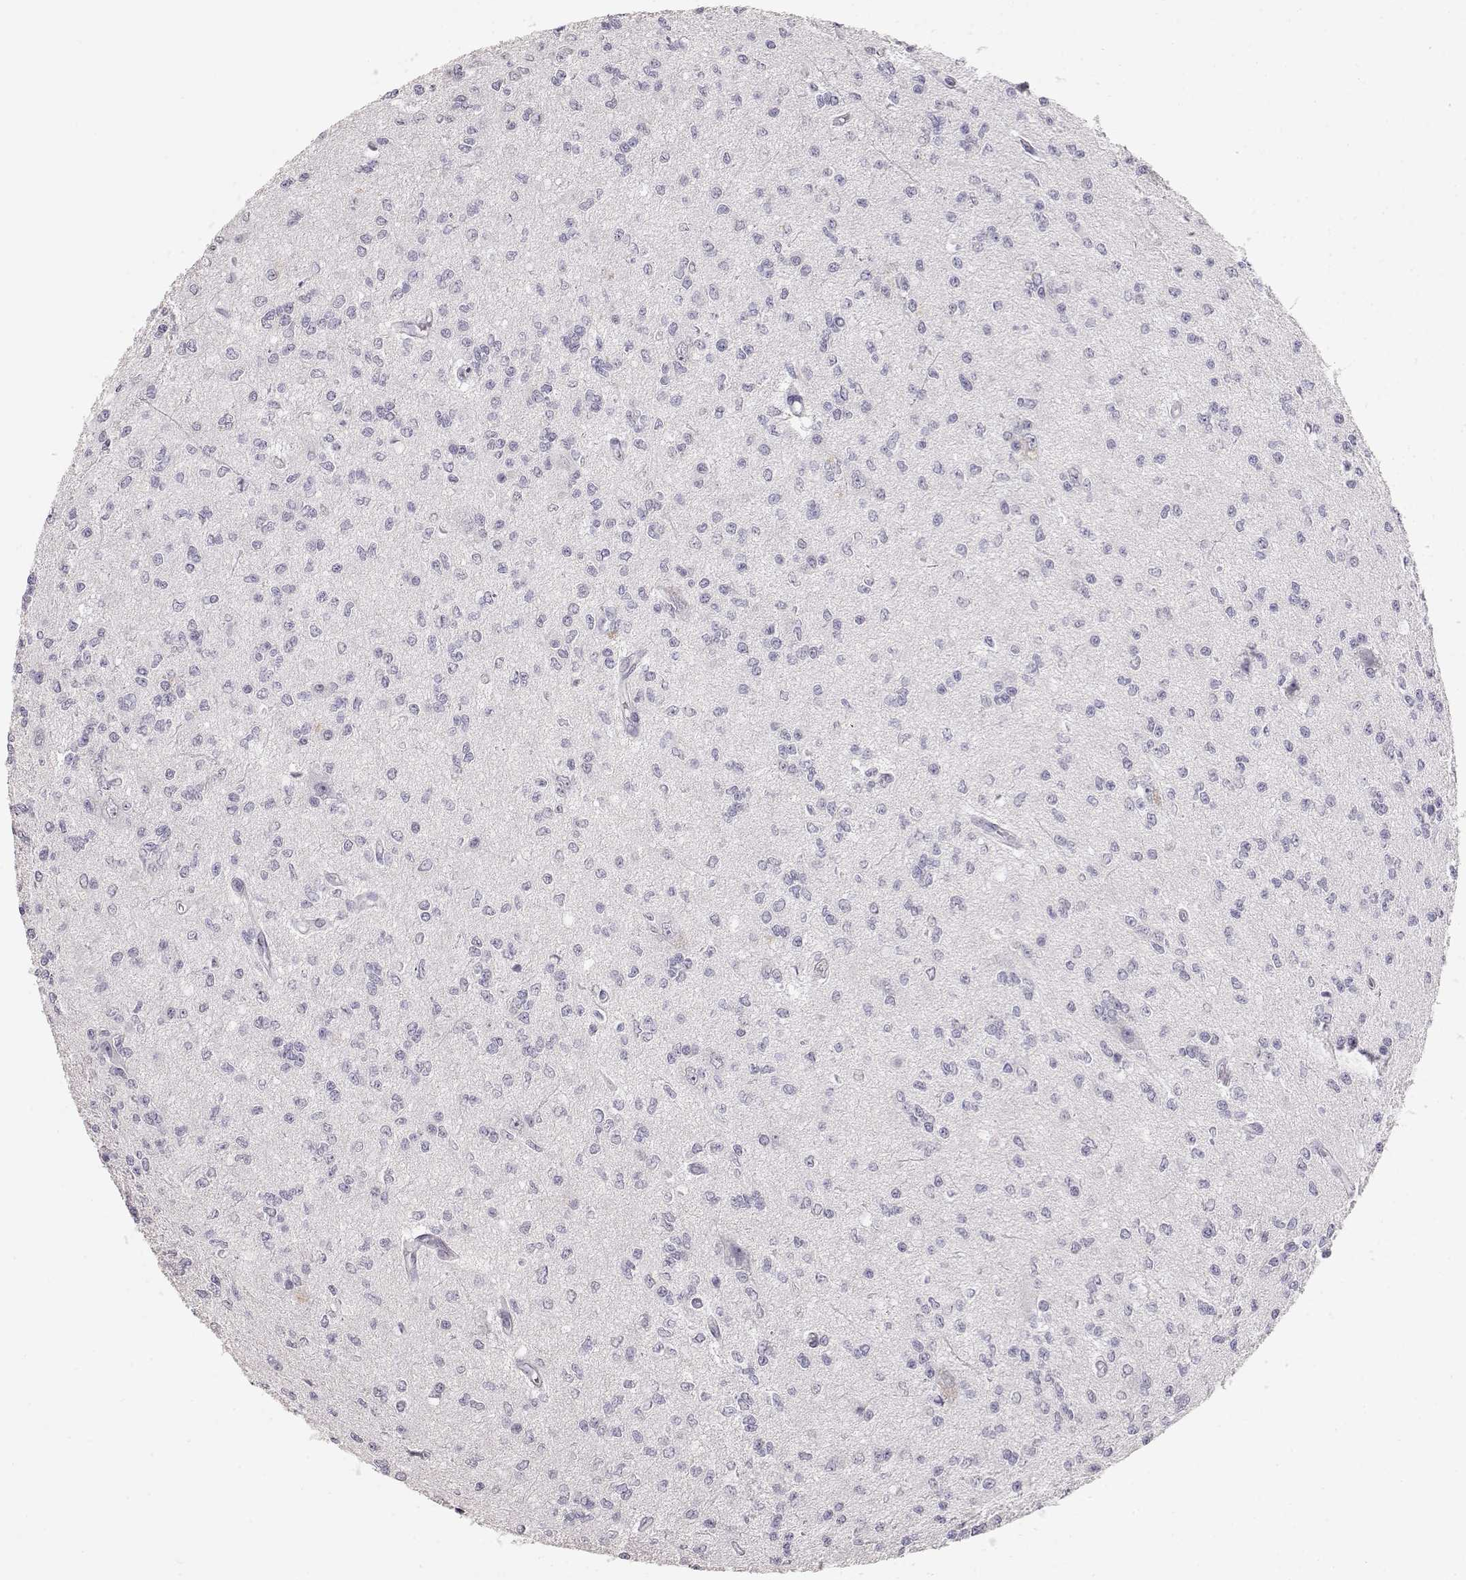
{"staining": {"intensity": "negative", "quantity": "none", "location": "none"}, "tissue": "glioma", "cell_type": "Tumor cells", "image_type": "cancer", "snomed": [{"axis": "morphology", "description": "Glioma, malignant, Low grade"}, {"axis": "topography", "description": "Brain"}], "caption": "Glioma was stained to show a protein in brown. There is no significant expression in tumor cells.", "gene": "TKTL1", "patient": {"sex": "male", "age": 67}}